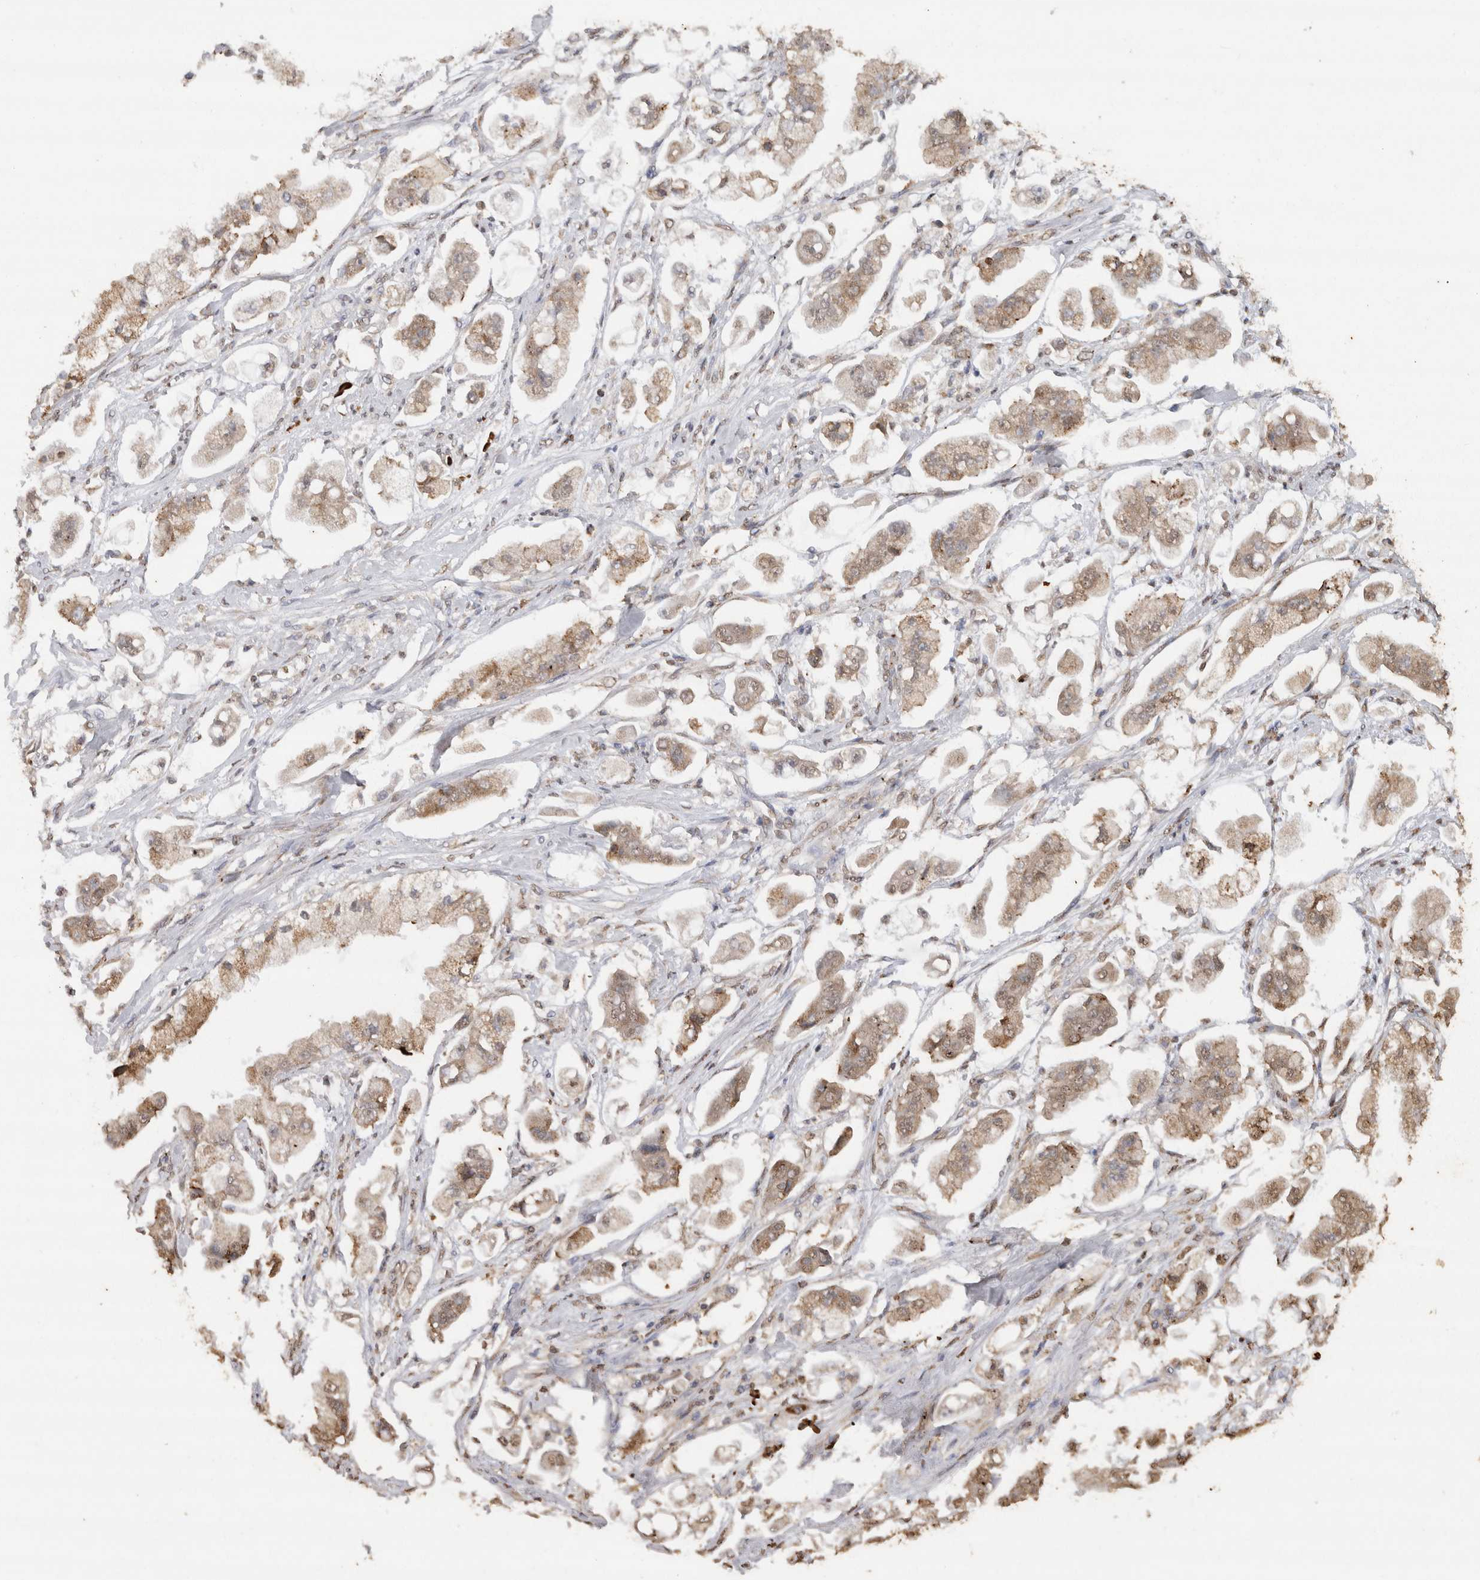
{"staining": {"intensity": "weak", "quantity": ">75%", "location": "cytoplasmic/membranous"}, "tissue": "stomach cancer", "cell_type": "Tumor cells", "image_type": "cancer", "snomed": [{"axis": "morphology", "description": "Adenocarcinoma, NOS"}, {"axis": "topography", "description": "Stomach"}], "caption": "Human adenocarcinoma (stomach) stained with a protein marker displays weak staining in tumor cells.", "gene": "CRELD2", "patient": {"sex": "male", "age": 62}}